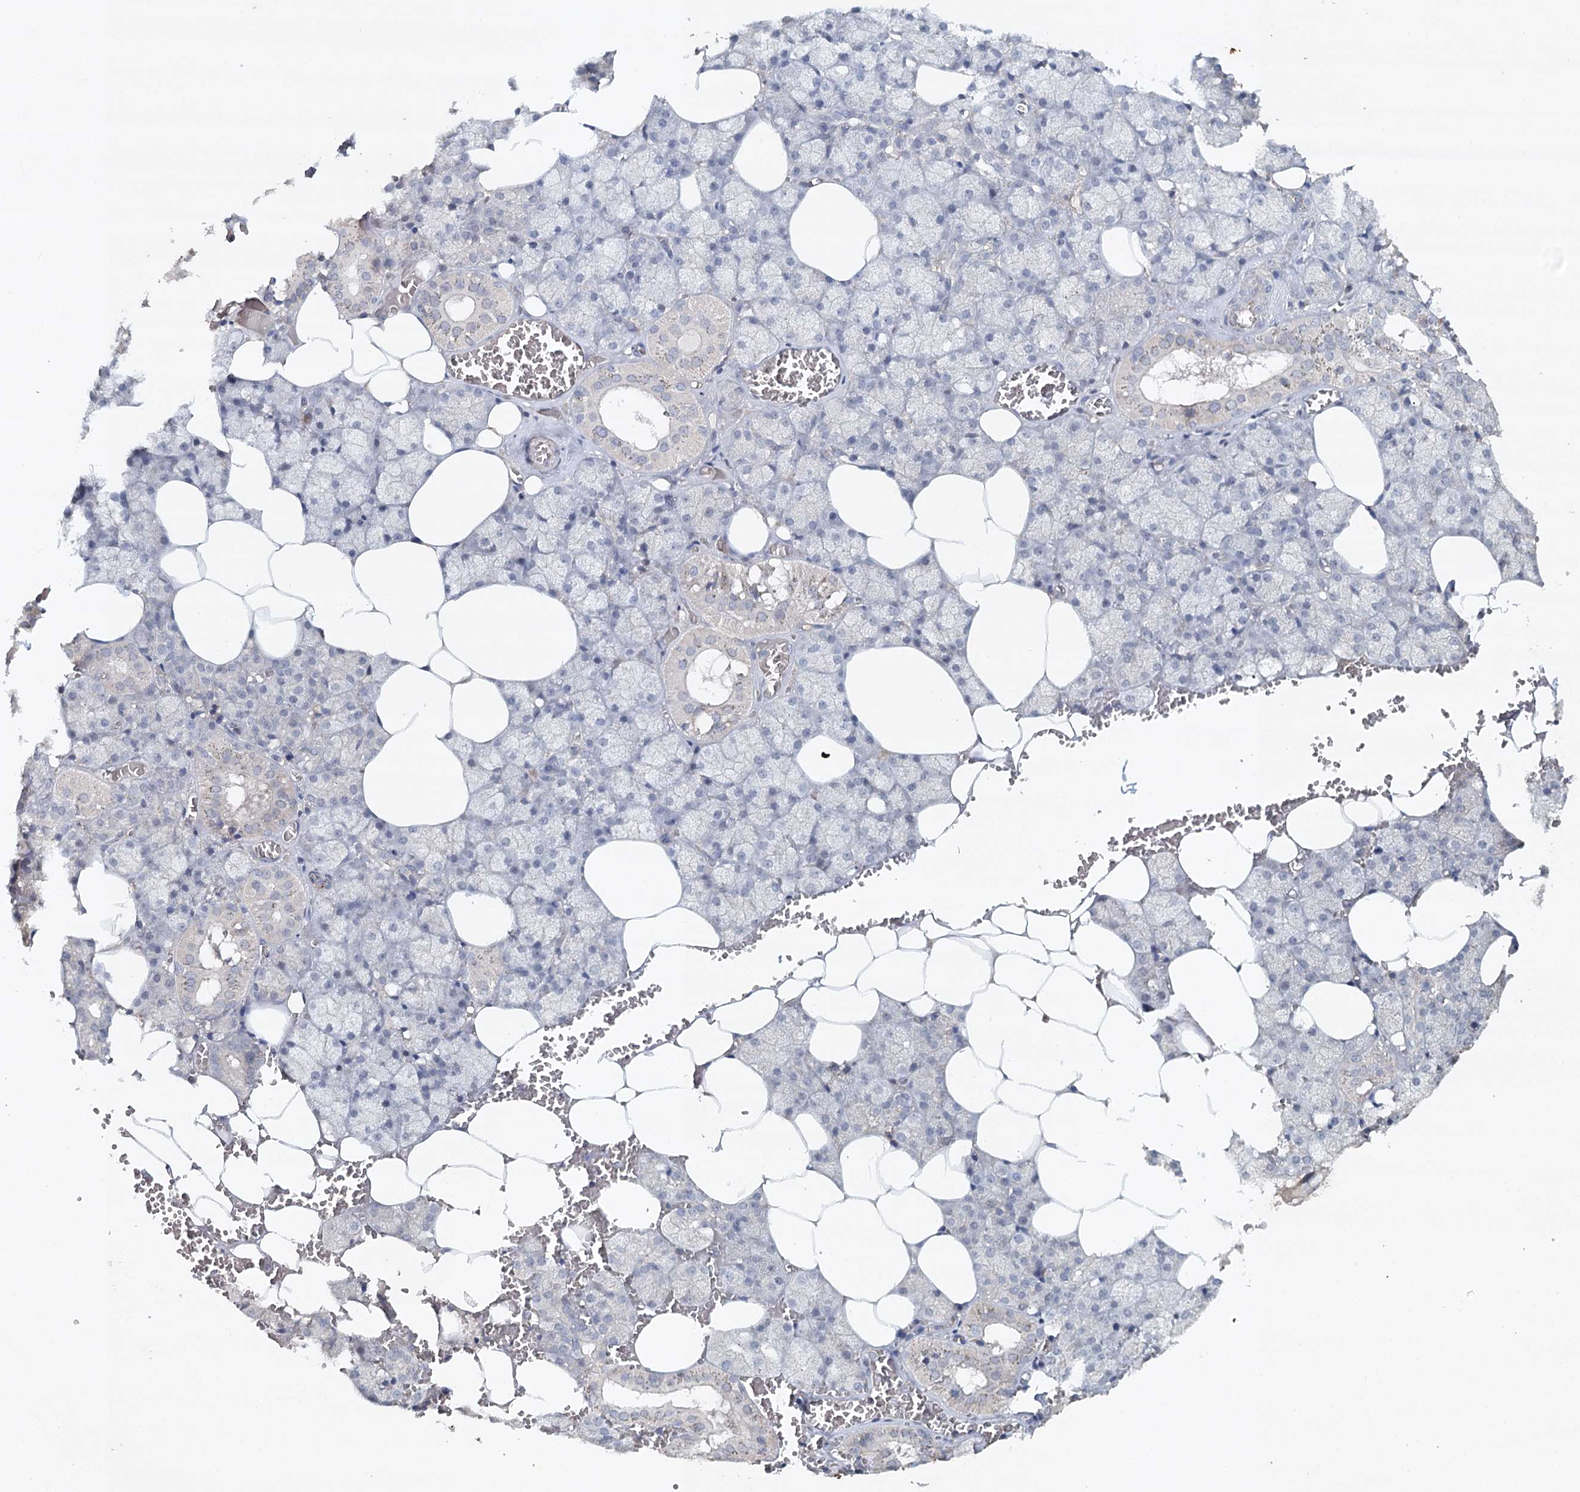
{"staining": {"intensity": "negative", "quantity": "none", "location": "none"}, "tissue": "salivary gland", "cell_type": "Glandular cells", "image_type": "normal", "snomed": [{"axis": "morphology", "description": "Normal tissue, NOS"}, {"axis": "topography", "description": "Salivary gland"}], "caption": "An immunohistochemistry histopathology image of unremarkable salivary gland is shown. There is no staining in glandular cells of salivary gland.", "gene": "SYNPO", "patient": {"sex": "male", "age": 62}}